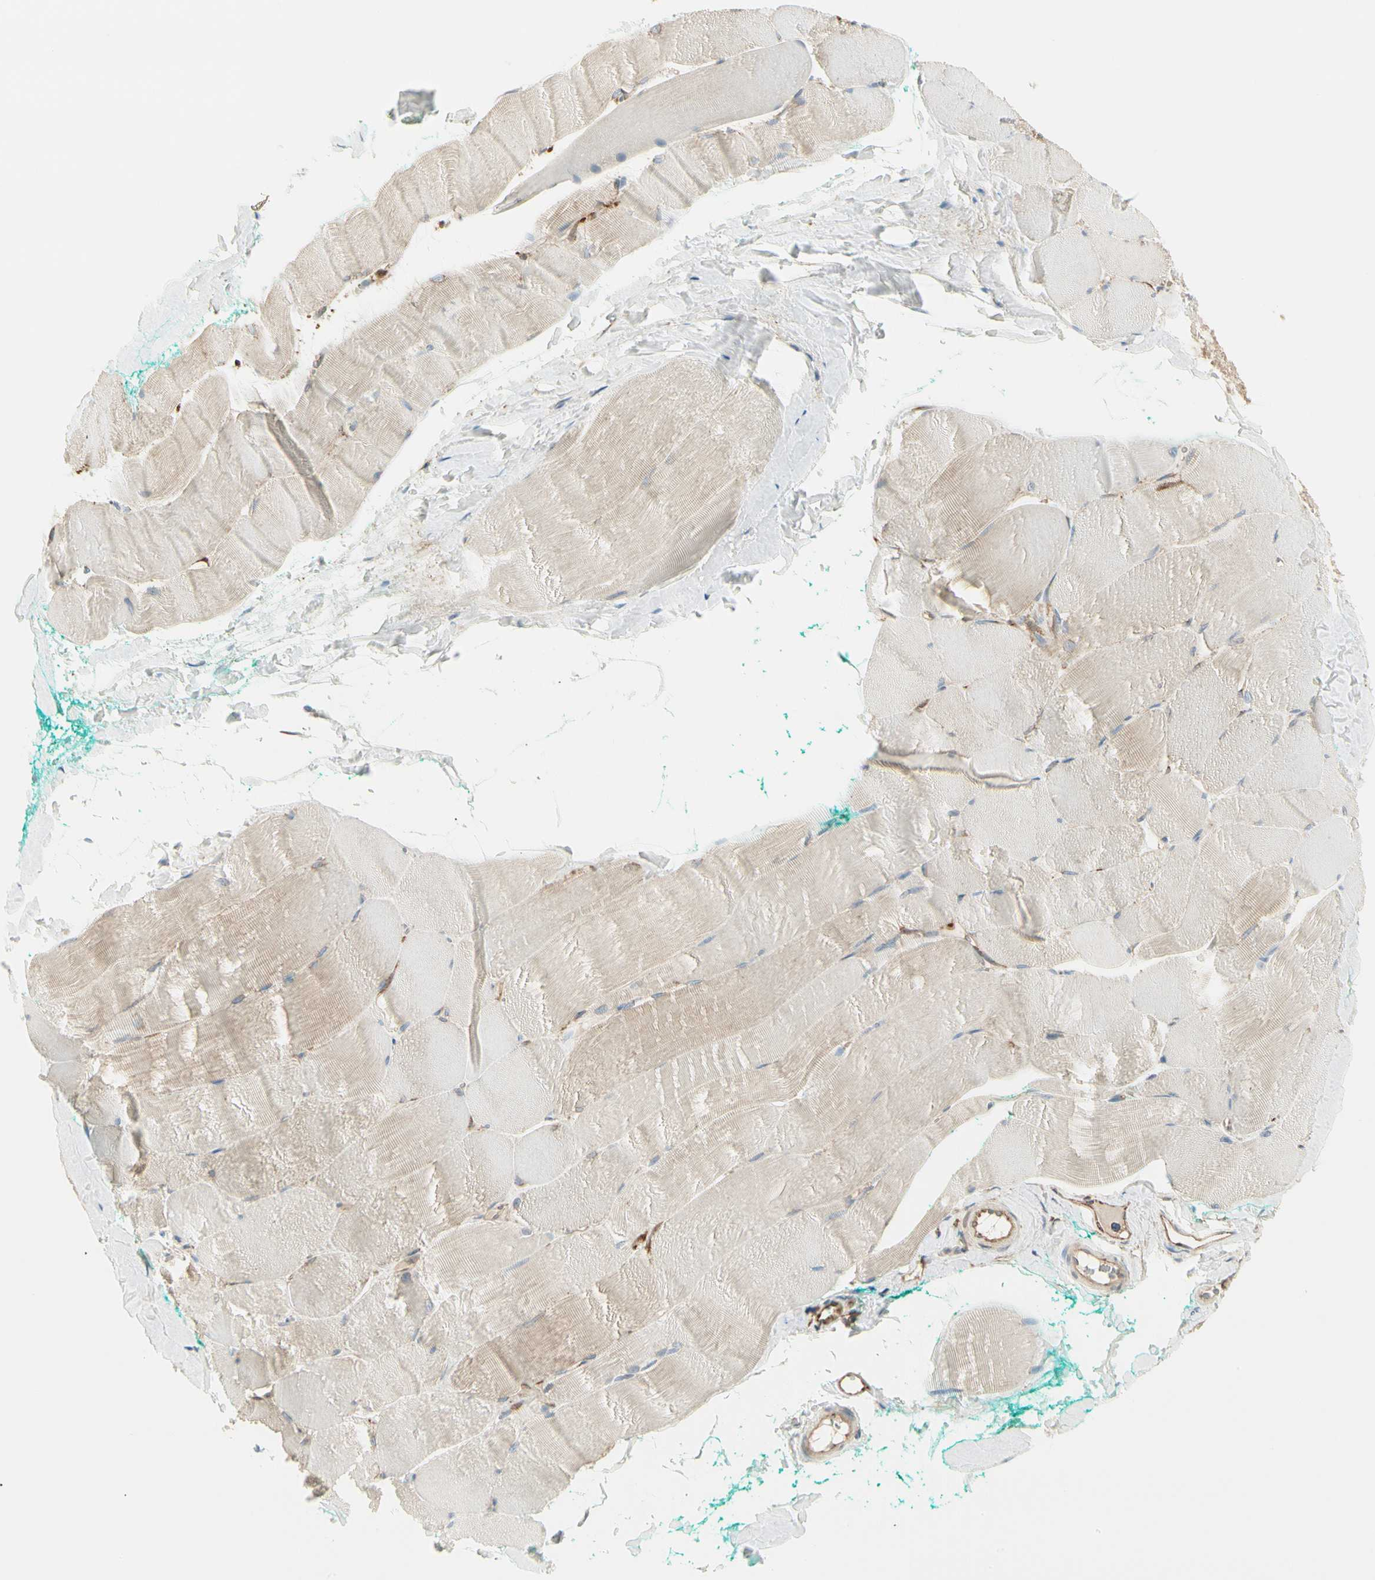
{"staining": {"intensity": "negative", "quantity": "none", "location": "none"}, "tissue": "skeletal muscle", "cell_type": "Myocytes", "image_type": "normal", "snomed": [{"axis": "morphology", "description": "Normal tissue, NOS"}, {"axis": "morphology", "description": "Squamous cell carcinoma, NOS"}, {"axis": "topography", "description": "Skeletal muscle"}], "caption": "High magnification brightfield microscopy of unremarkable skeletal muscle stained with DAB (brown) and counterstained with hematoxylin (blue): myocytes show no significant positivity. The staining is performed using DAB brown chromogen with nuclei counter-stained in using hematoxylin.", "gene": "AGFG1", "patient": {"sex": "male", "age": 51}}